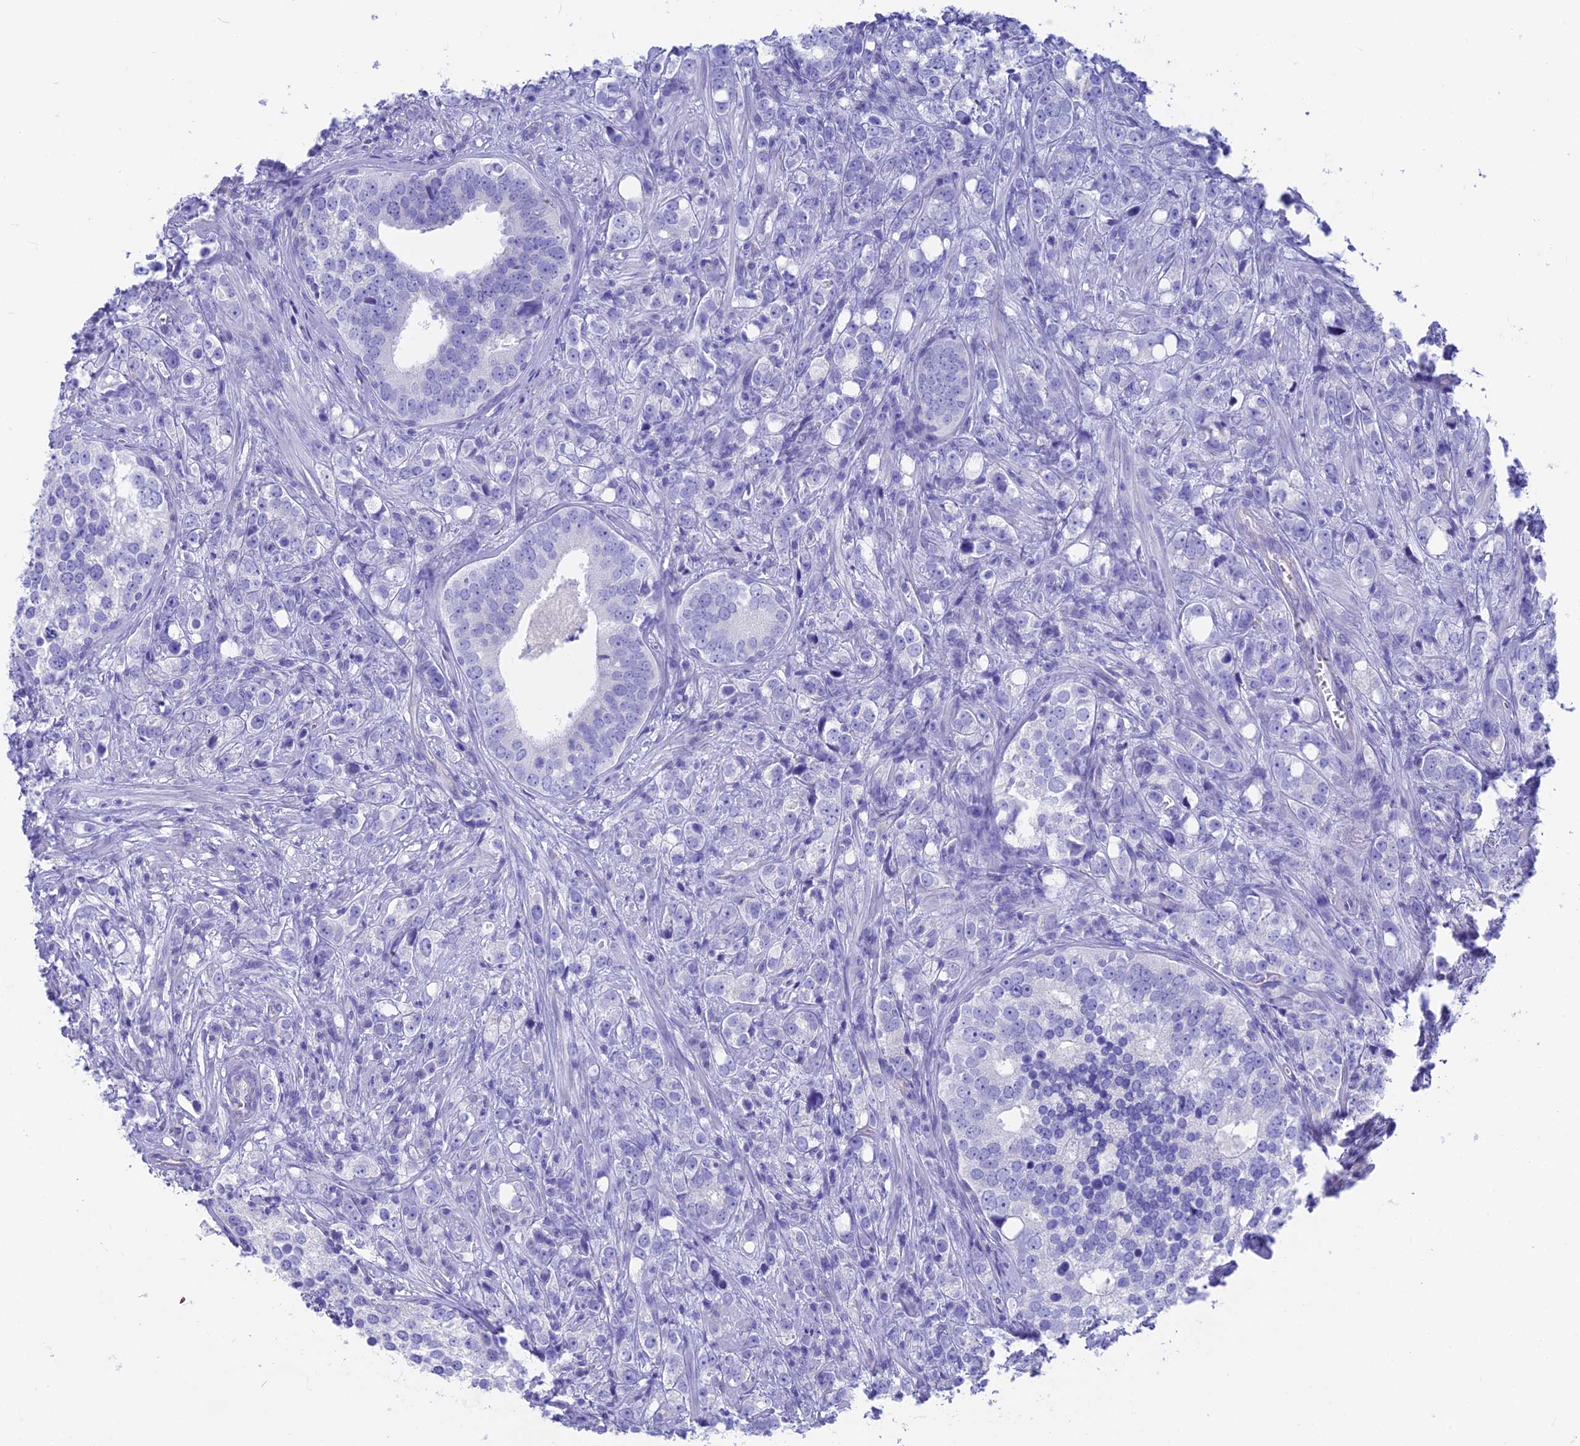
{"staining": {"intensity": "negative", "quantity": "none", "location": "none"}, "tissue": "prostate cancer", "cell_type": "Tumor cells", "image_type": "cancer", "snomed": [{"axis": "morphology", "description": "Adenocarcinoma, High grade"}, {"axis": "topography", "description": "Prostate"}], "caption": "Prostate cancer was stained to show a protein in brown. There is no significant expression in tumor cells. (DAB immunohistochemistry with hematoxylin counter stain).", "gene": "GNGT2", "patient": {"sex": "male", "age": 71}}